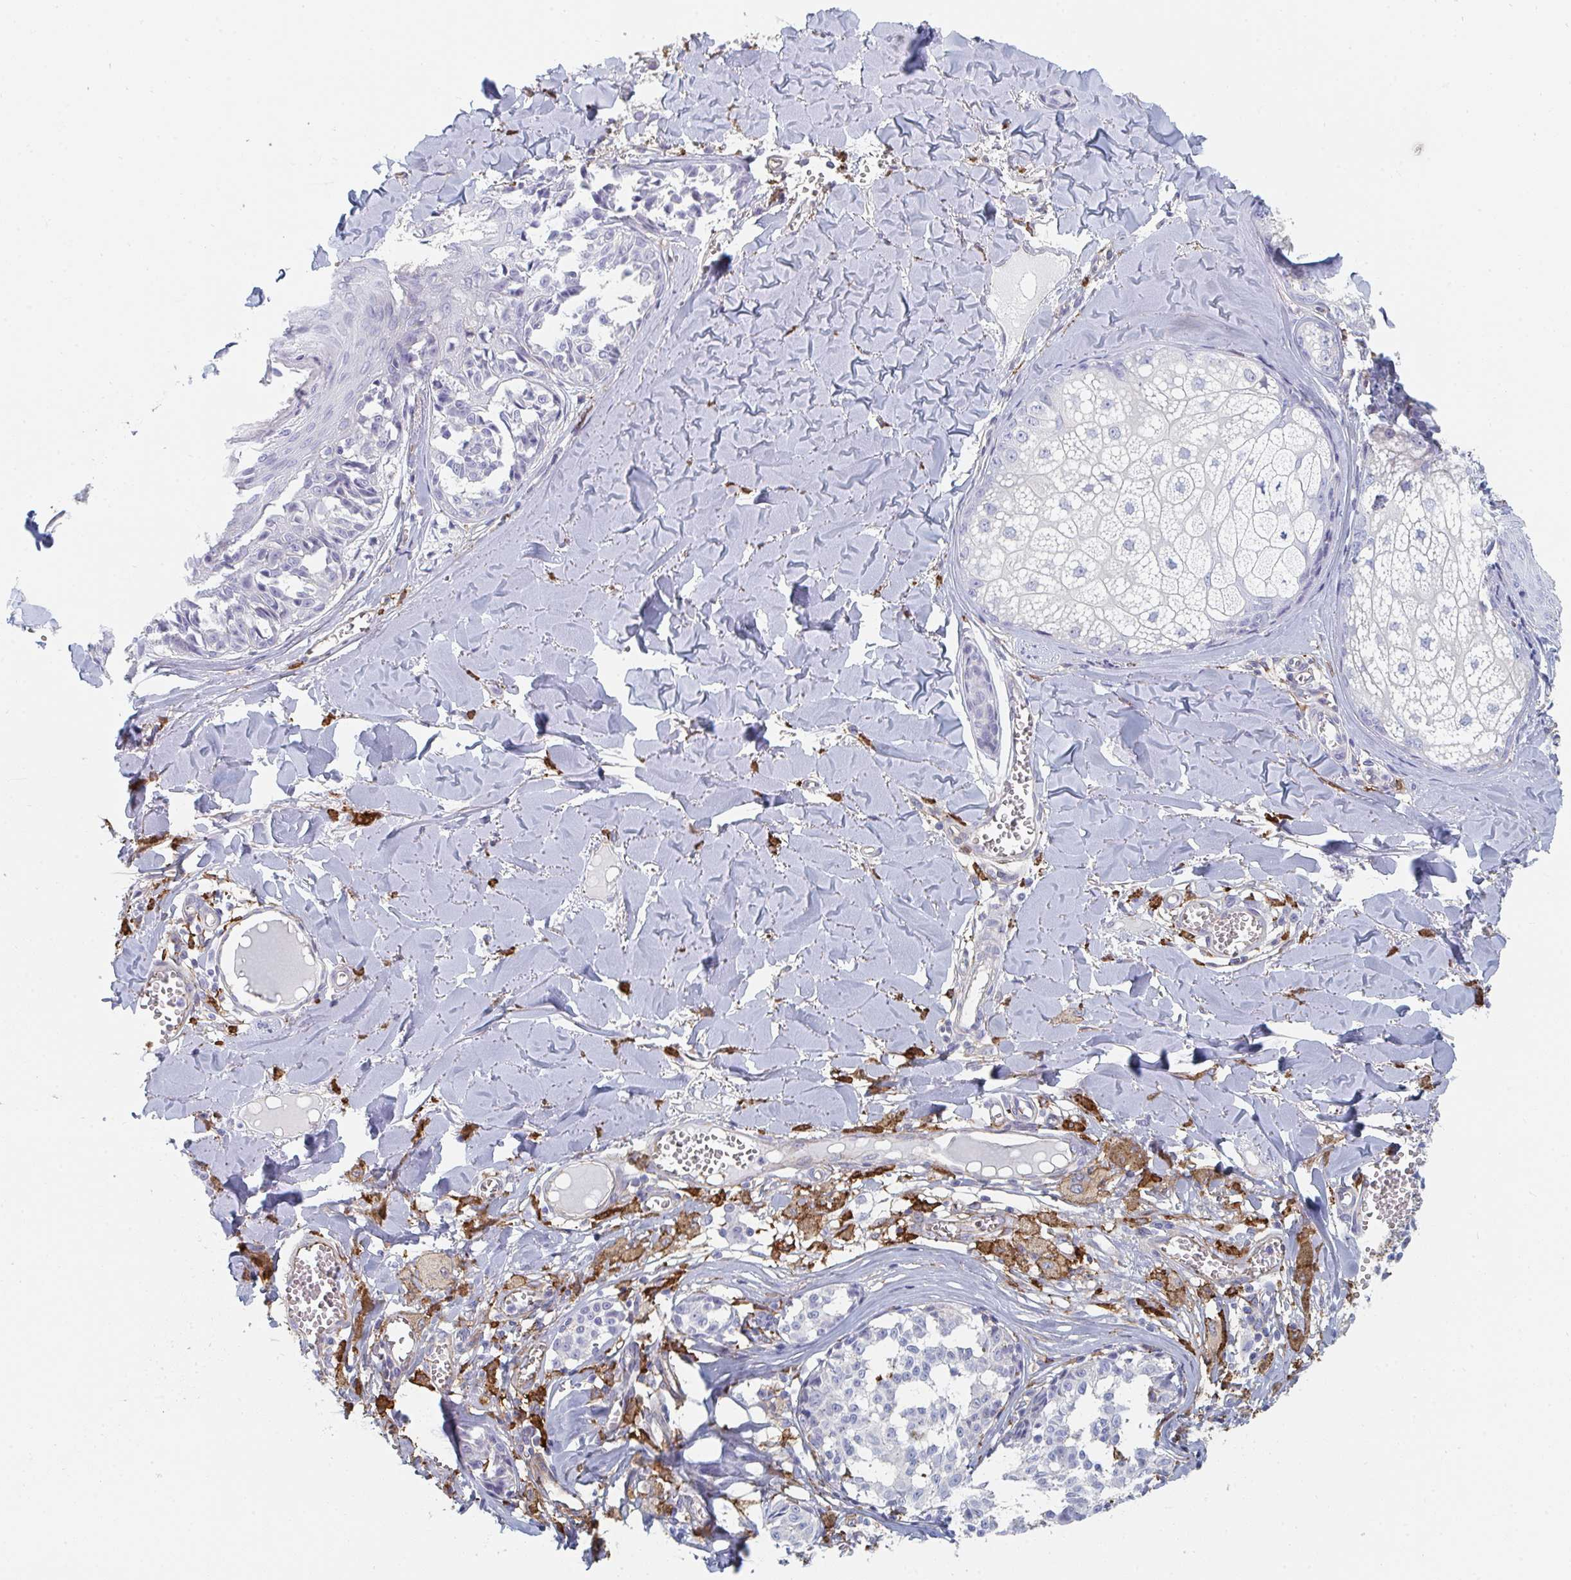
{"staining": {"intensity": "negative", "quantity": "none", "location": "none"}, "tissue": "melanoma", "cell_type": "Tumor cells", "image_type": "cancer", "snomed": [{"axis": "morphology", "description": "Malignant melanoma, NOS"}, {"axis": "topography", "description": "Skin"}], "caption": "Tumor cells are negative for brown protein staining in malignant melanoma.", "gene": "DAB2", "patient": {"sex": "female", "age": 43}}